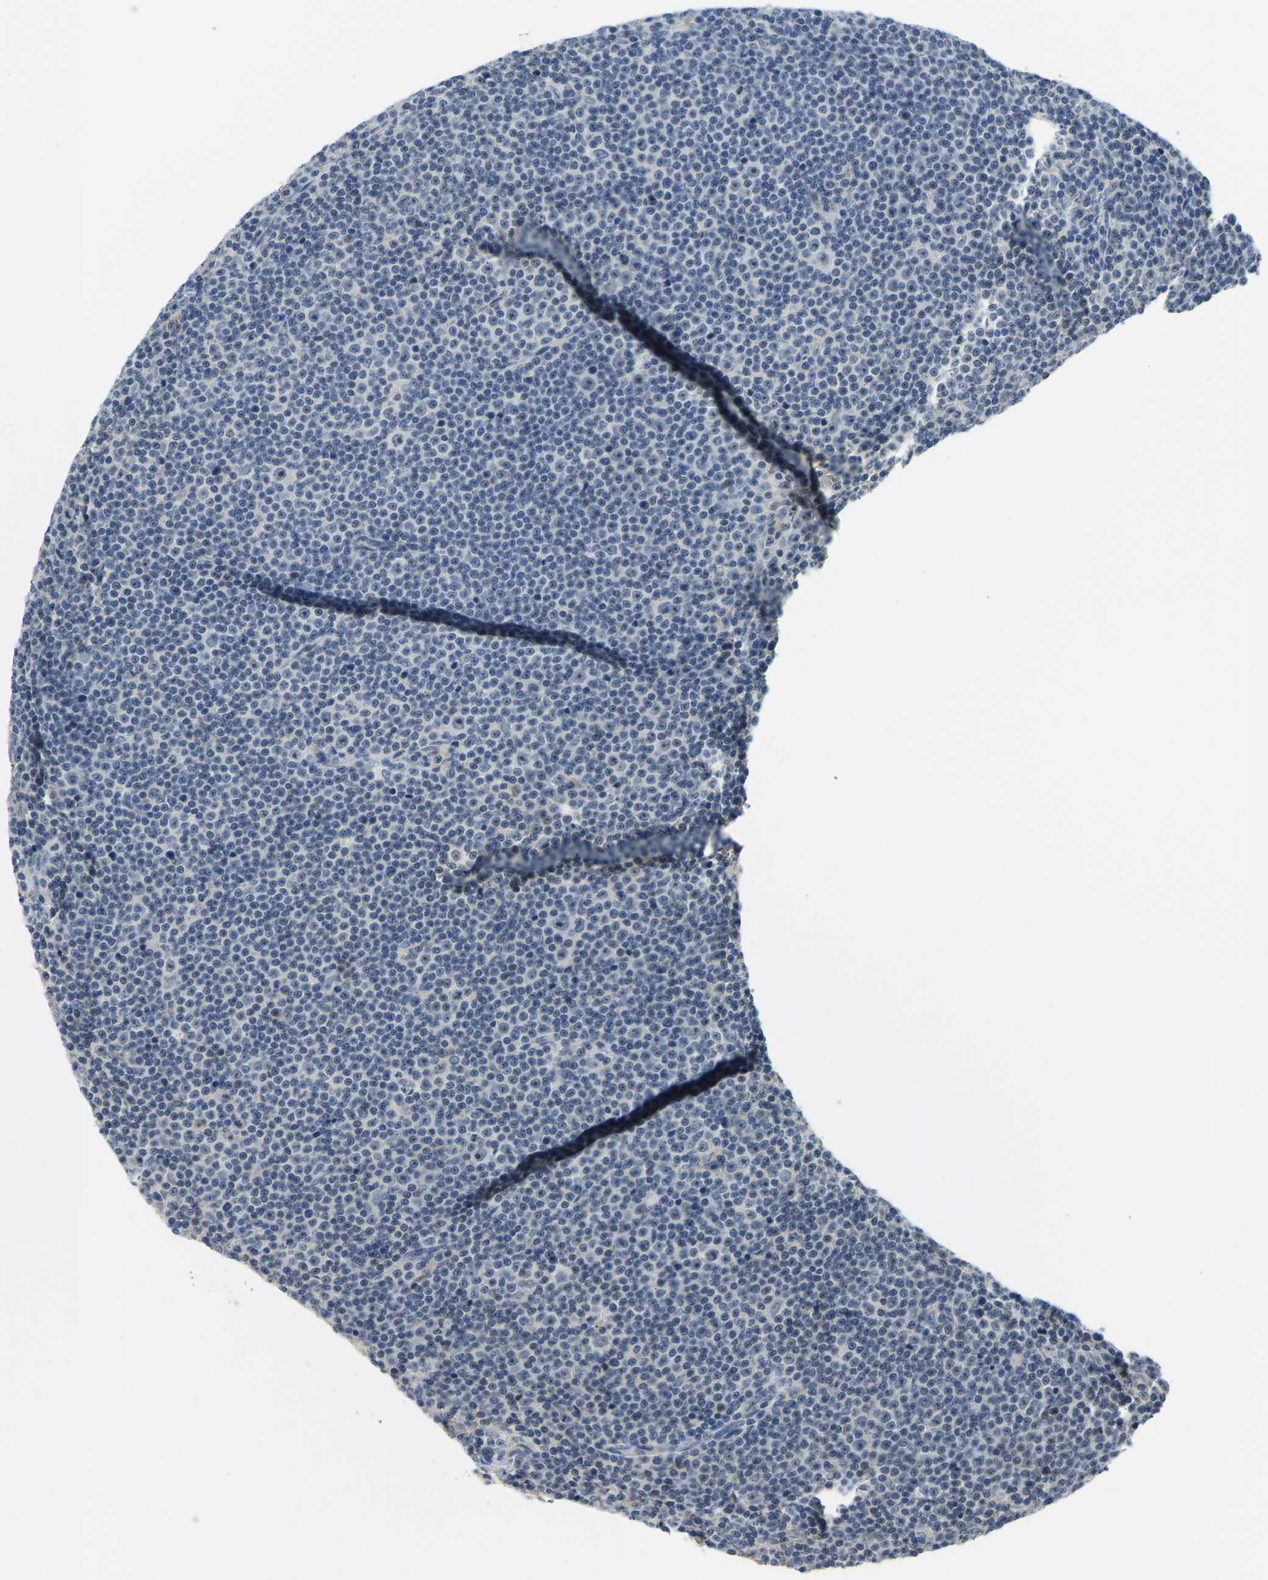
{"staining": {"intensity": "weak", "quantity": "<25%", "location": "nuclear"}, "tissue": "lymphoma", "cell_type": "Tumor cells", "image_type": "cancer", "snomed": [{"axis": "morphology", "description": "Malignant lymphoma, non-Hodgkin's type, Low grade"}, {"axis": "topography", "description": "Lymph node"}], "caption": "Malignant lymphoma, non-Hodgkin's type (low-grade) was stained to show a protein in brown. There is no significant positivity in tumor cells.", "gene": "RRP1", "patient": {"sex": "female", "age": 67}}